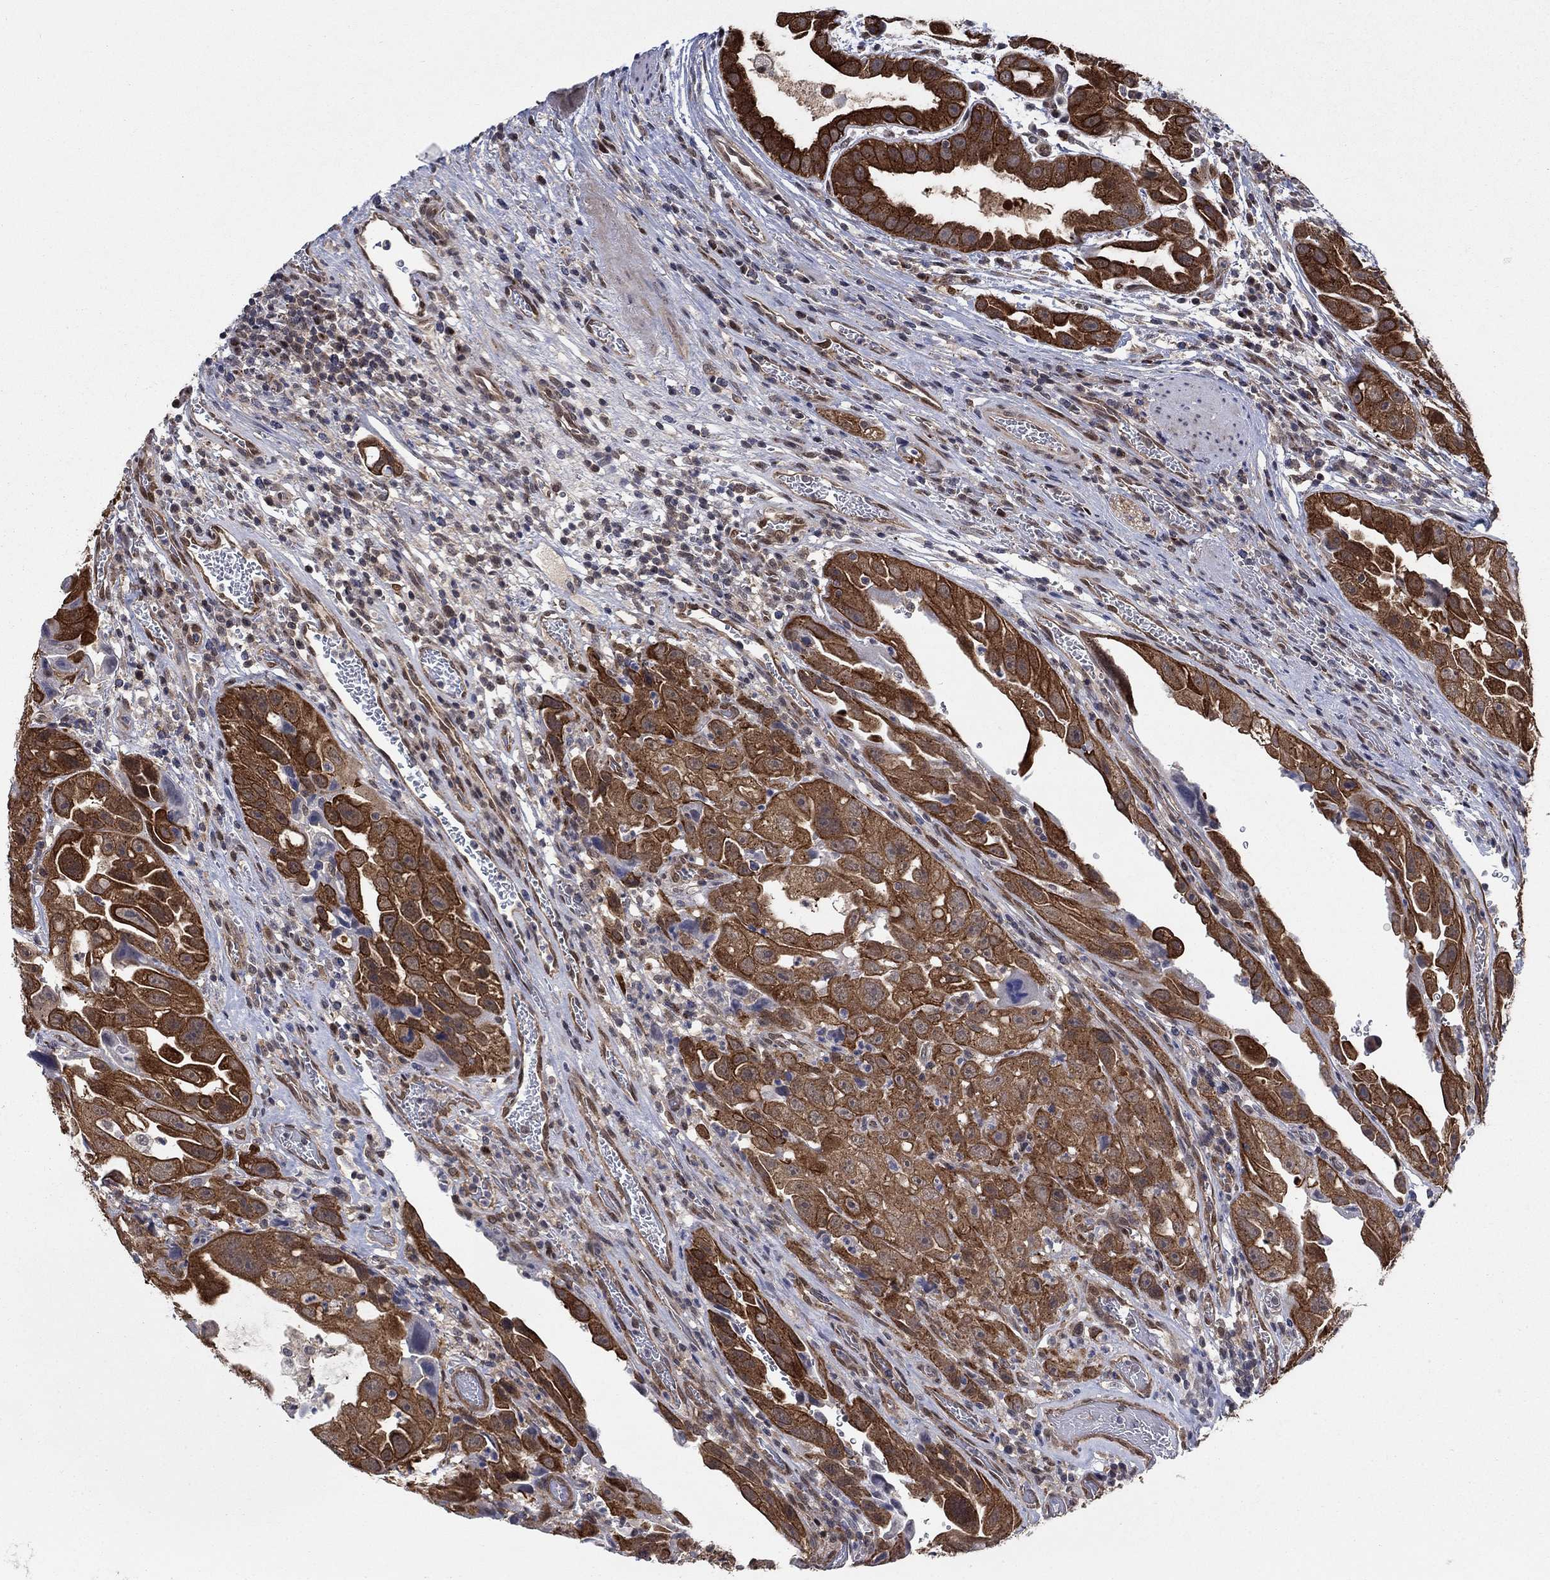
{"staining": {"intensity": "strong", "quantity": ">75%", "location": "cytoplasmic/membranous"}, "tissue": "urothelial cancer", "cell_type": "Tumor cells", "image_type": "cancer", "snomed": [{"axis": "morphology", "description": "Urothelial carcinoma, High grade"}, {"axis": "topography", "description": "Urinary bladder"}], "caption": "The histopathology image demonstrates immunohistochemical staining of urothelial cancer. There is strong cytoplasmic/membranous expression is identified in approximately >75% of tumor cells.", "gene": "SH3RF1", "patient": {"sex": "female", "age": 41}}